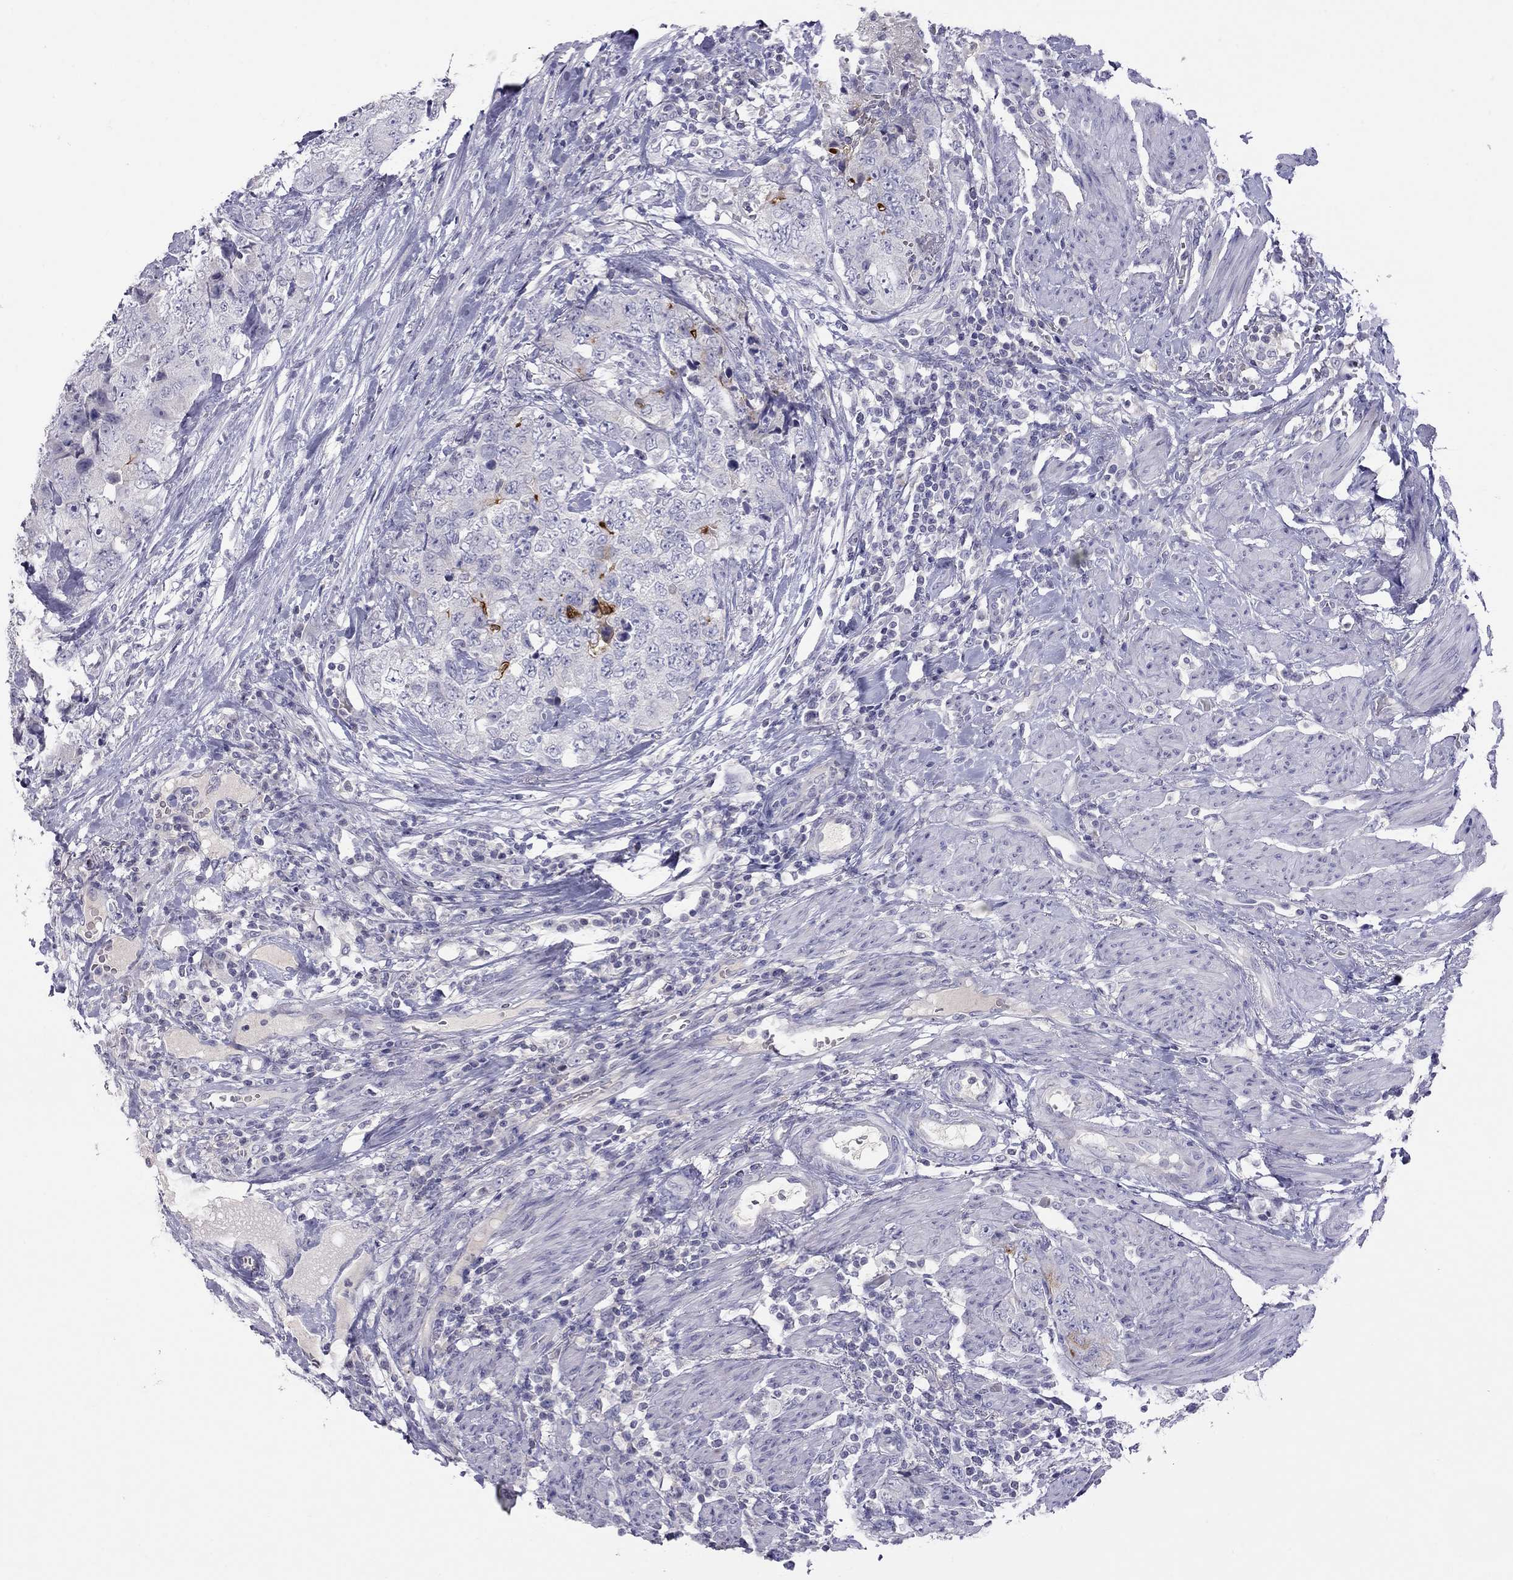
{"staining": {"intensity": "negative", "quantity": "none", "location": "none"}, "tissue": "urothelial cancer", "cell_type": "Tumor cells", "image_type": "cancer", "snomed": [{"axis": "morphology", "description": "Urothelial carcinoma, High grade"}, {"axis": "topography", "description": "Urinary bladder"}], "caption": "Immunohistochemical staining of human urothelial cancer displays no significant expression in tumor cells.", "gene": "MUC16", "patient": {"sex": "female", "age": 78}}